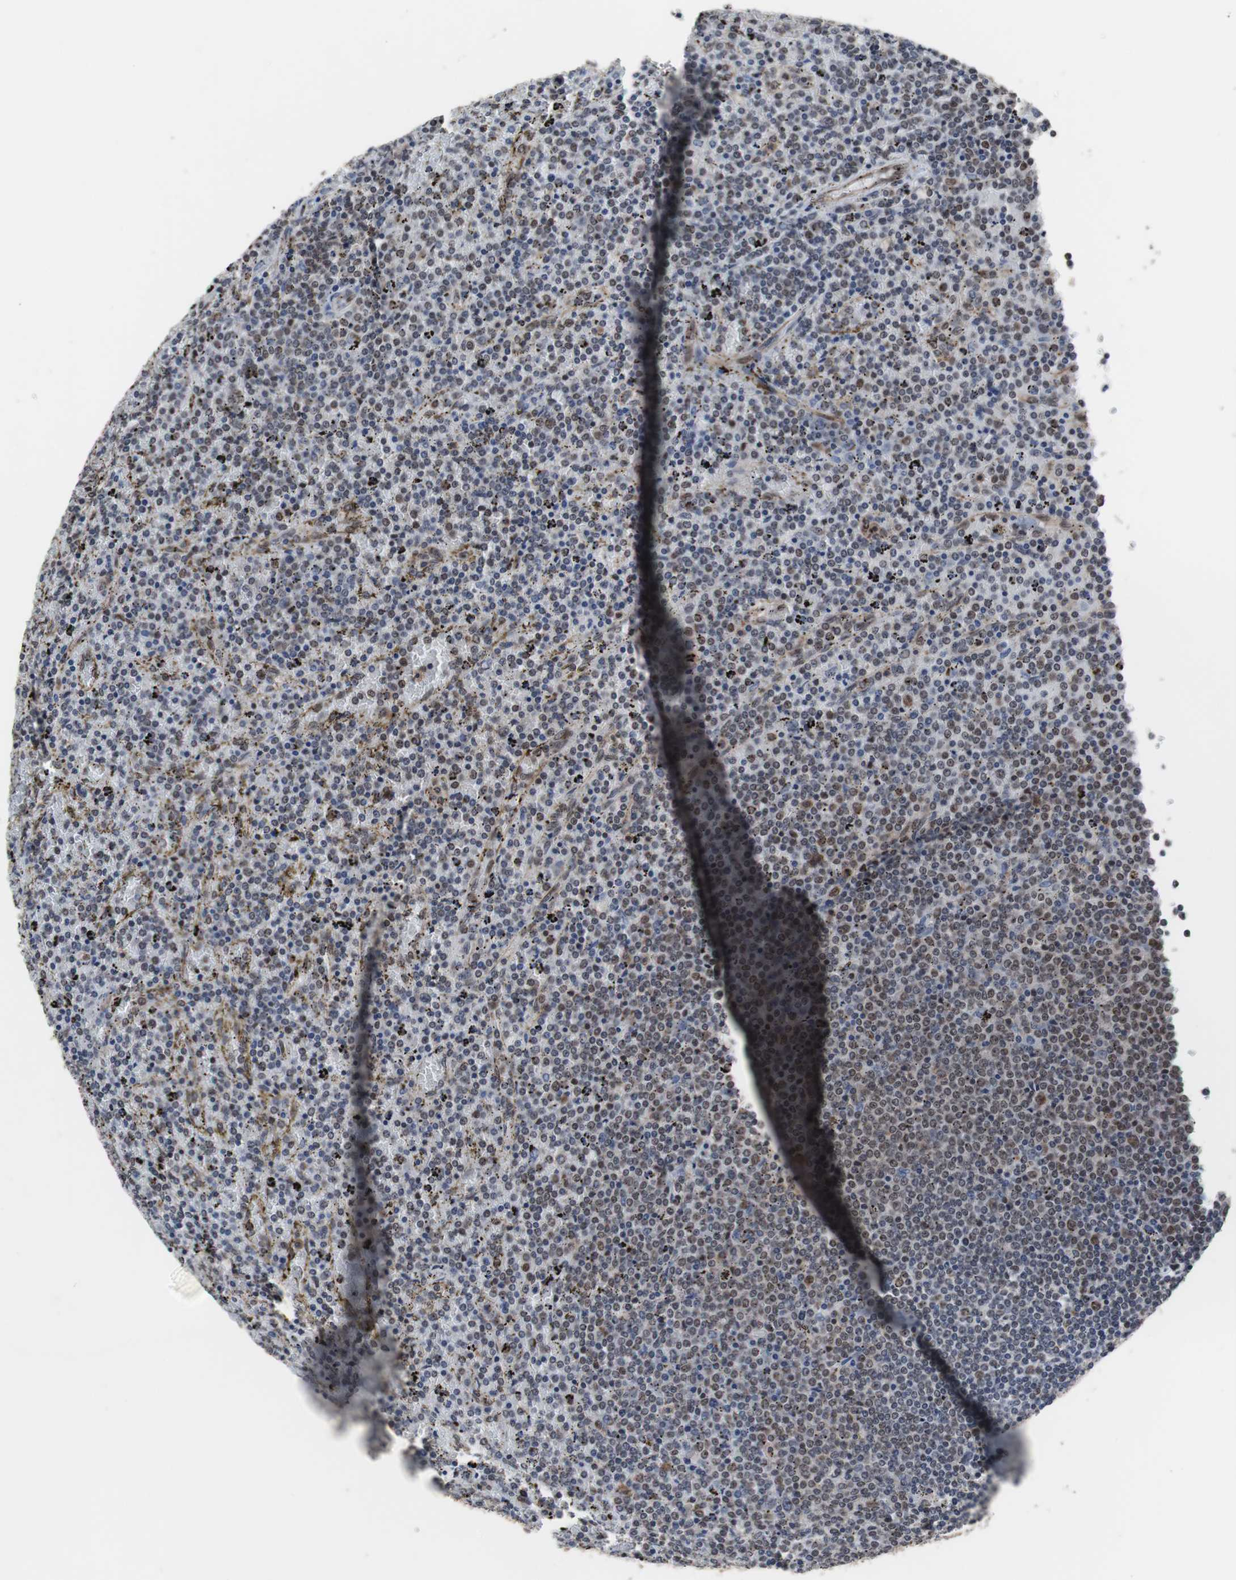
{"staining": {"intensity": "weak", "quantity": "25%-75%", "location": "nuclear"}, "tissue": "lymphoma", "cell_type": "Tumor cells", "image_type": "cancer", "snomed": [{"axis": "morphology", "description": "Malignant lymphoma, non-Hodgkin's type, Low grade"}, {"axis": "topography", "description": "Spleen"}], "caption": "A brown stain highlights weak nuclear positivity of a protein in malignant lymphoma, non-Hodgkin's type (low-grade) tumor cells.", "gene": "GTF2F2", "patient": {"sex": "female", "age": 77}}